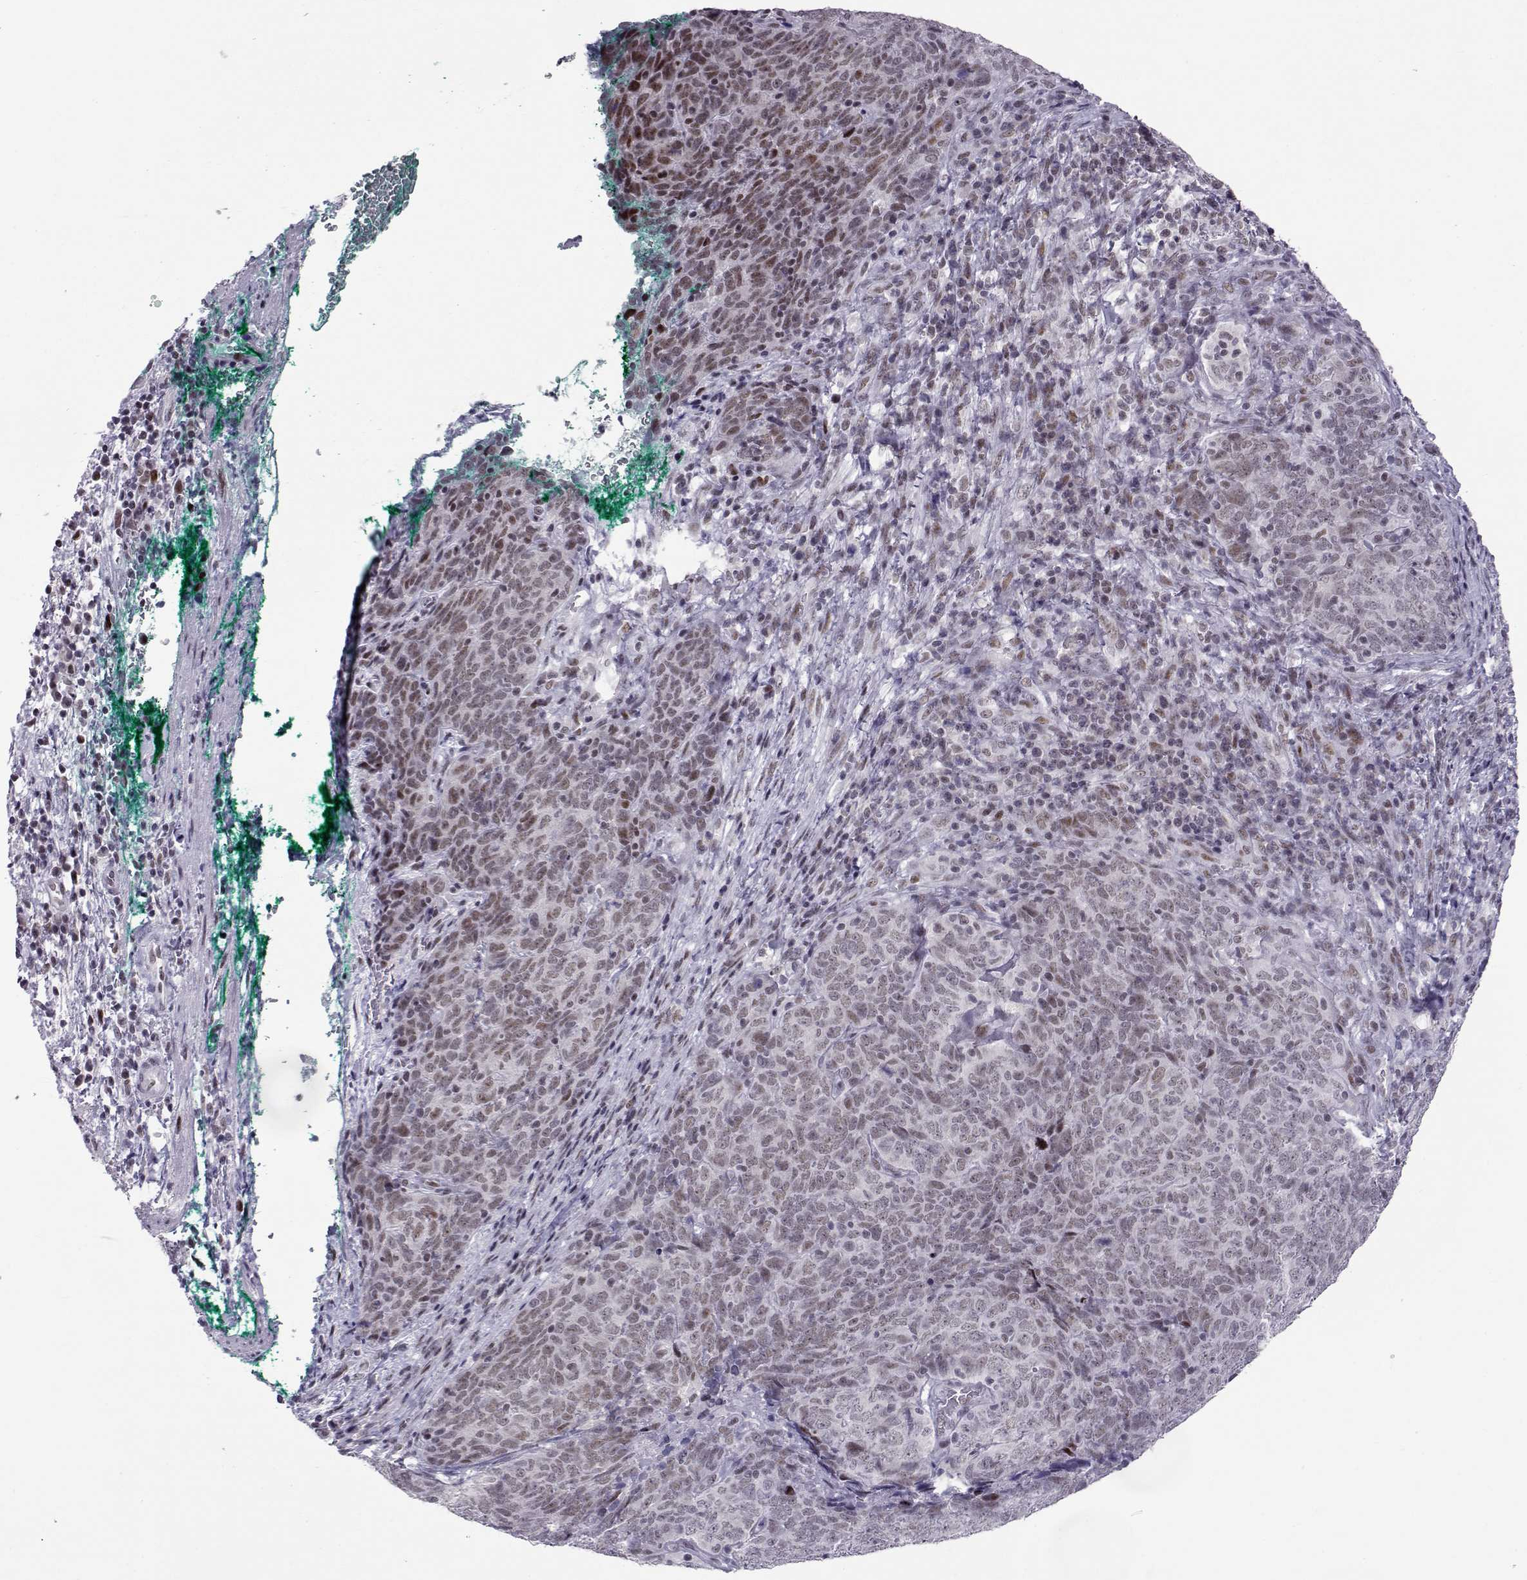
{"staining": {"intensity": "weak", "quantity": "<25%", "location": "nuclear"}, "tissue": "skin cancer", "cell_type": "Tumor cells", "image_type": "cancer", "snomed": [{"axis": "morphology", "description": "Squamous cell carcinoma, NOS"}, {"axis": "topography", "description": "Skin"}, {"axis": "topography", "description": "Anal"}], "caption": "Histopathology image shows no significant protein staining in tumor cells of skin cancer.", "gene": "SIX6", "patient": {"sex": "female", "age": 51}}